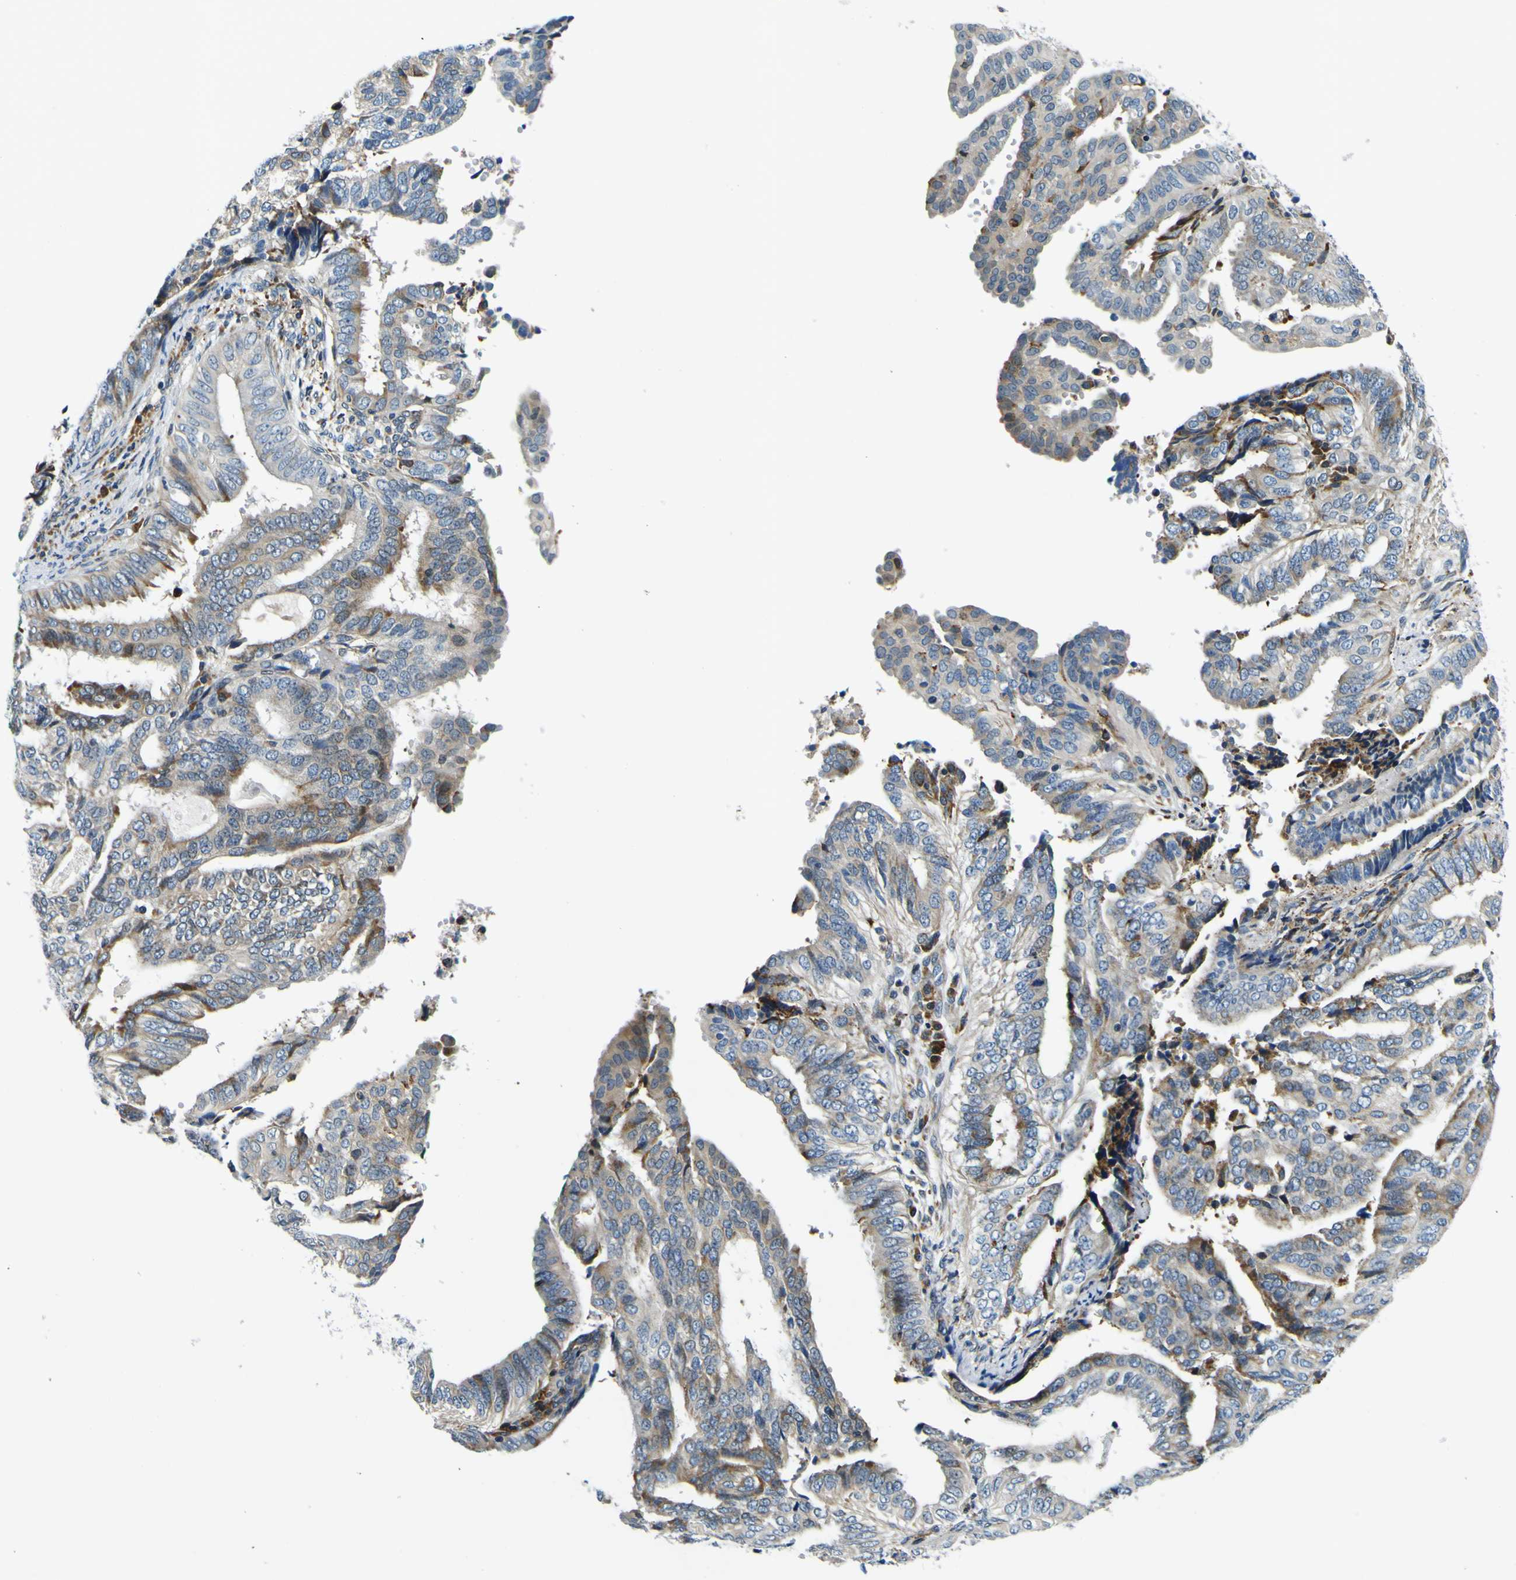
{"staining": {"intensity": "weak", "quantity": "25%-75%", "location": "cytoplasmic/membranous"}, "tissue": "endometrial cancer", "cell_type": "Tumor cells", "image_type": "cancer", "snomed": [{"axis": "morphology", "description": "Adenocarcinoma, NOS"}, {"axis": "topography", "description": "Endometrium"}], "caption": "This is a photomicrograph of IHC staining of adenocarcinoma (endometrial), which shows weak staining in the cytoplasmic/membranous of tumor cells.", "gene": "NLRP3", "patient": {"sex": "female", "age": 58}}